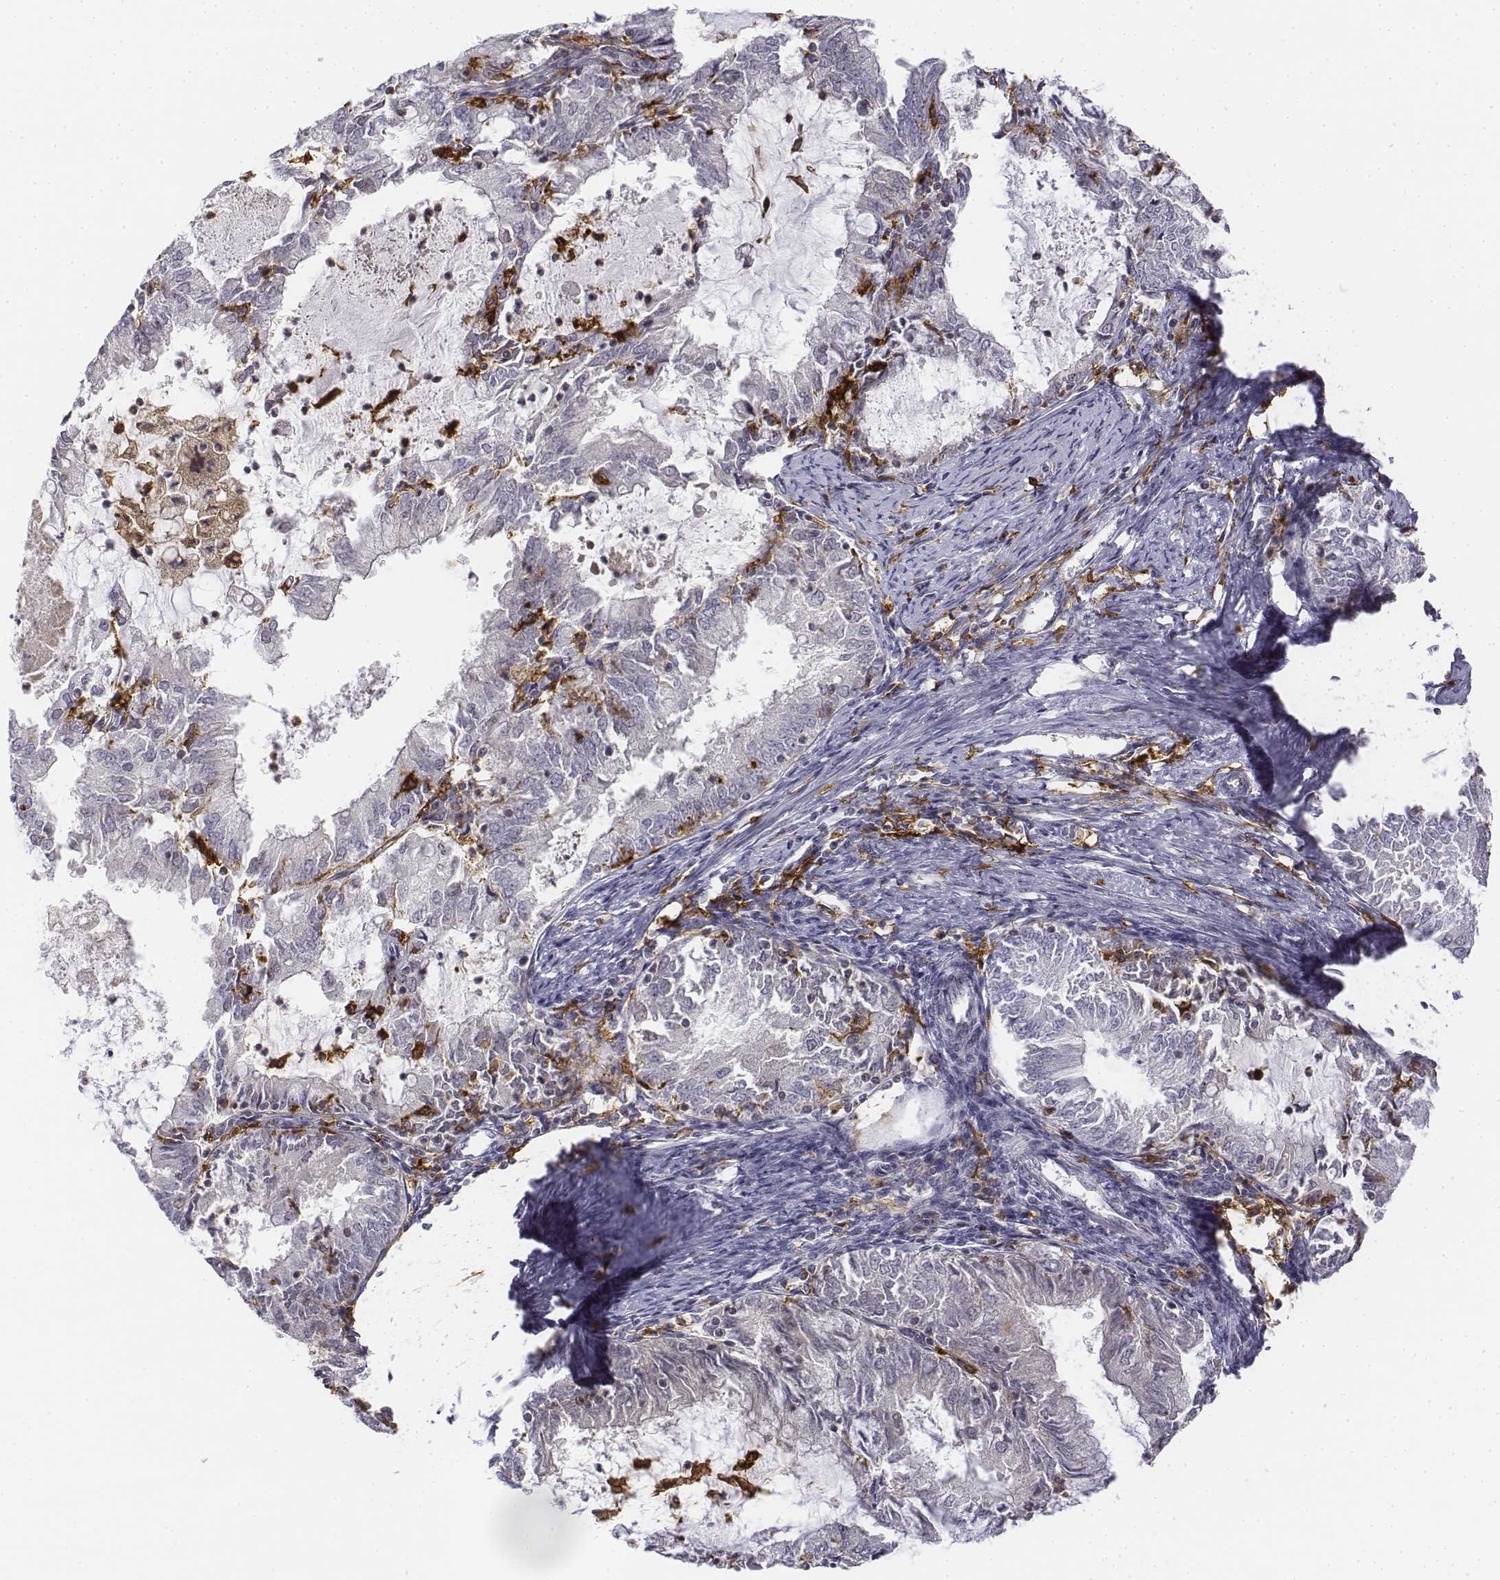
{"staining": {"intensity": "negative", "quantity": "none", "location": "none"}, "tissue": "endometrial cancer", "cell_type": "Tumor cells", "image_type": "cancer", "snomed": [{"axis": "morphology", "description": "Adenocarcinoma, NOS"}, {"axis": "topography", "description": "Endometrium"}], "caption": "DAB (3,3'-diaminobenzidine) immunohistochemical staining of adenocarcinoma (endometrial) displays no significant staining in tumor cells.", "gene": "CD14", "patient": {"sex": "female", "age": 57}}